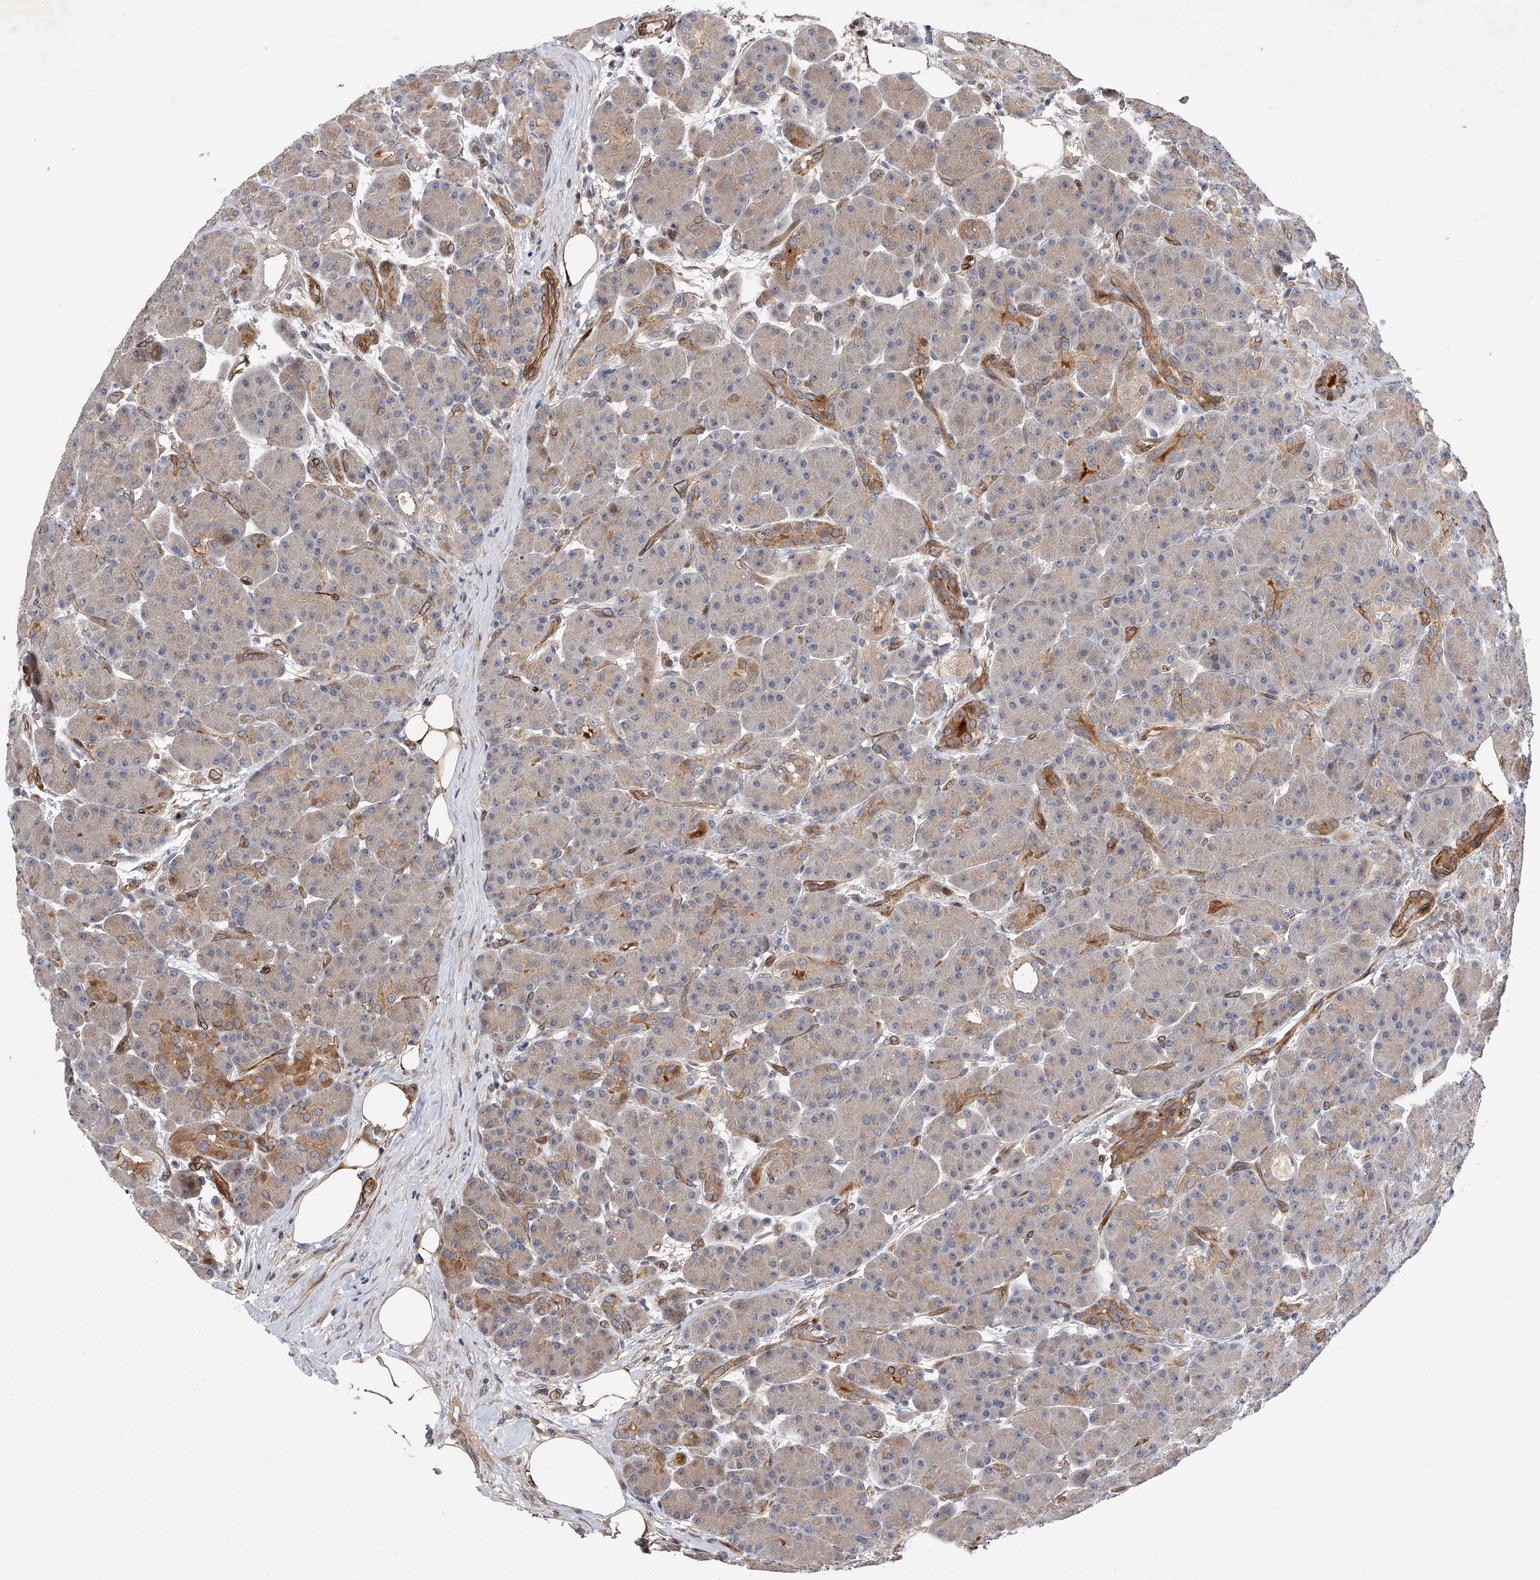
{"staining": {"intensity": "strong", "quantity": "<25%", "location": "cytoplasmic/membranous"}, "tissue": "pancreas", "cell_type": "Exocrine glandular cells", "image_type": "normal", "snomed": [{"axis": "morphology", "description": "Normal tissue, NOS"}, {"axis": "topography", "description": "Pancreas"}], "caption": "High-power microscopy captured an immunohistochemistry (IHC) histopathology image of unremarkable pancreas, revealing strong cytoplasmic/membranous positivity in about <25% of exocrine glandular cells.", "gene": "PDSS2", "patient": {"sex": "male", "age": 63}}